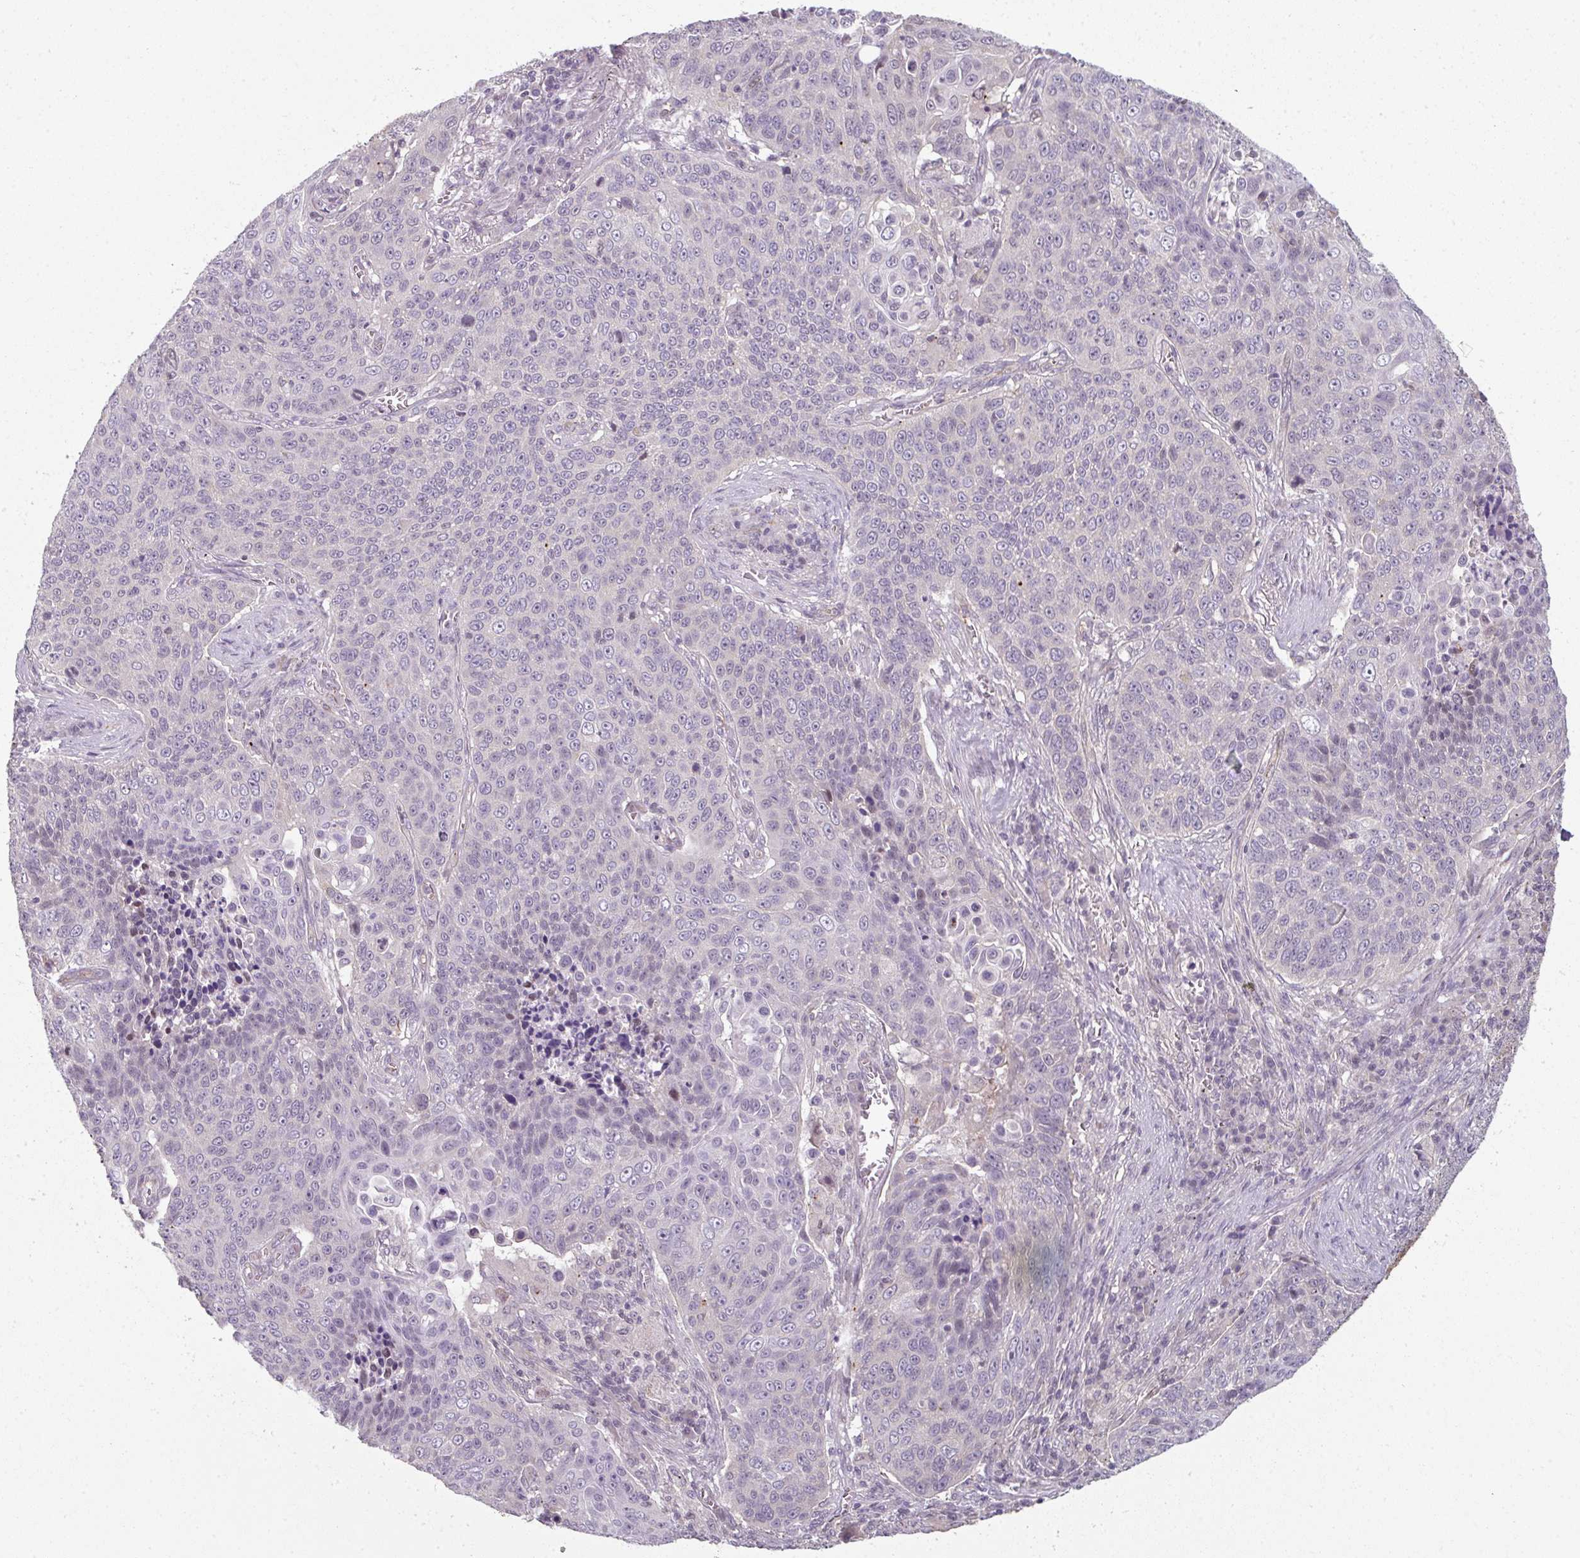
{"staining": {"intensity": "negative", "quantity": "none", "location": "none"}, "tissue": "lung cancer", "cell_type": "Tumor cells", "image_type": "cancer", "snomed": [{"axis": "morphology", "description": "Squamous cell carcinoma, NOS"}, {"axis": "topography", "description": "Lung"}], "caption": "This micrograph is of lung cancer stained with immunohistochemistry (IHC) to label a protein in brown with the nuclei are counter-stained blue. There is no expression in tumor cells. The staining was performed using DAB (3,3'-diaminobenzidine) to visualize the protein expression in brown, while the nuclei were stained in blue with hematoxylin (Magnification: 20x).", "gene": "C19orf33", "patient": {"sex": "male", "age": 78}}